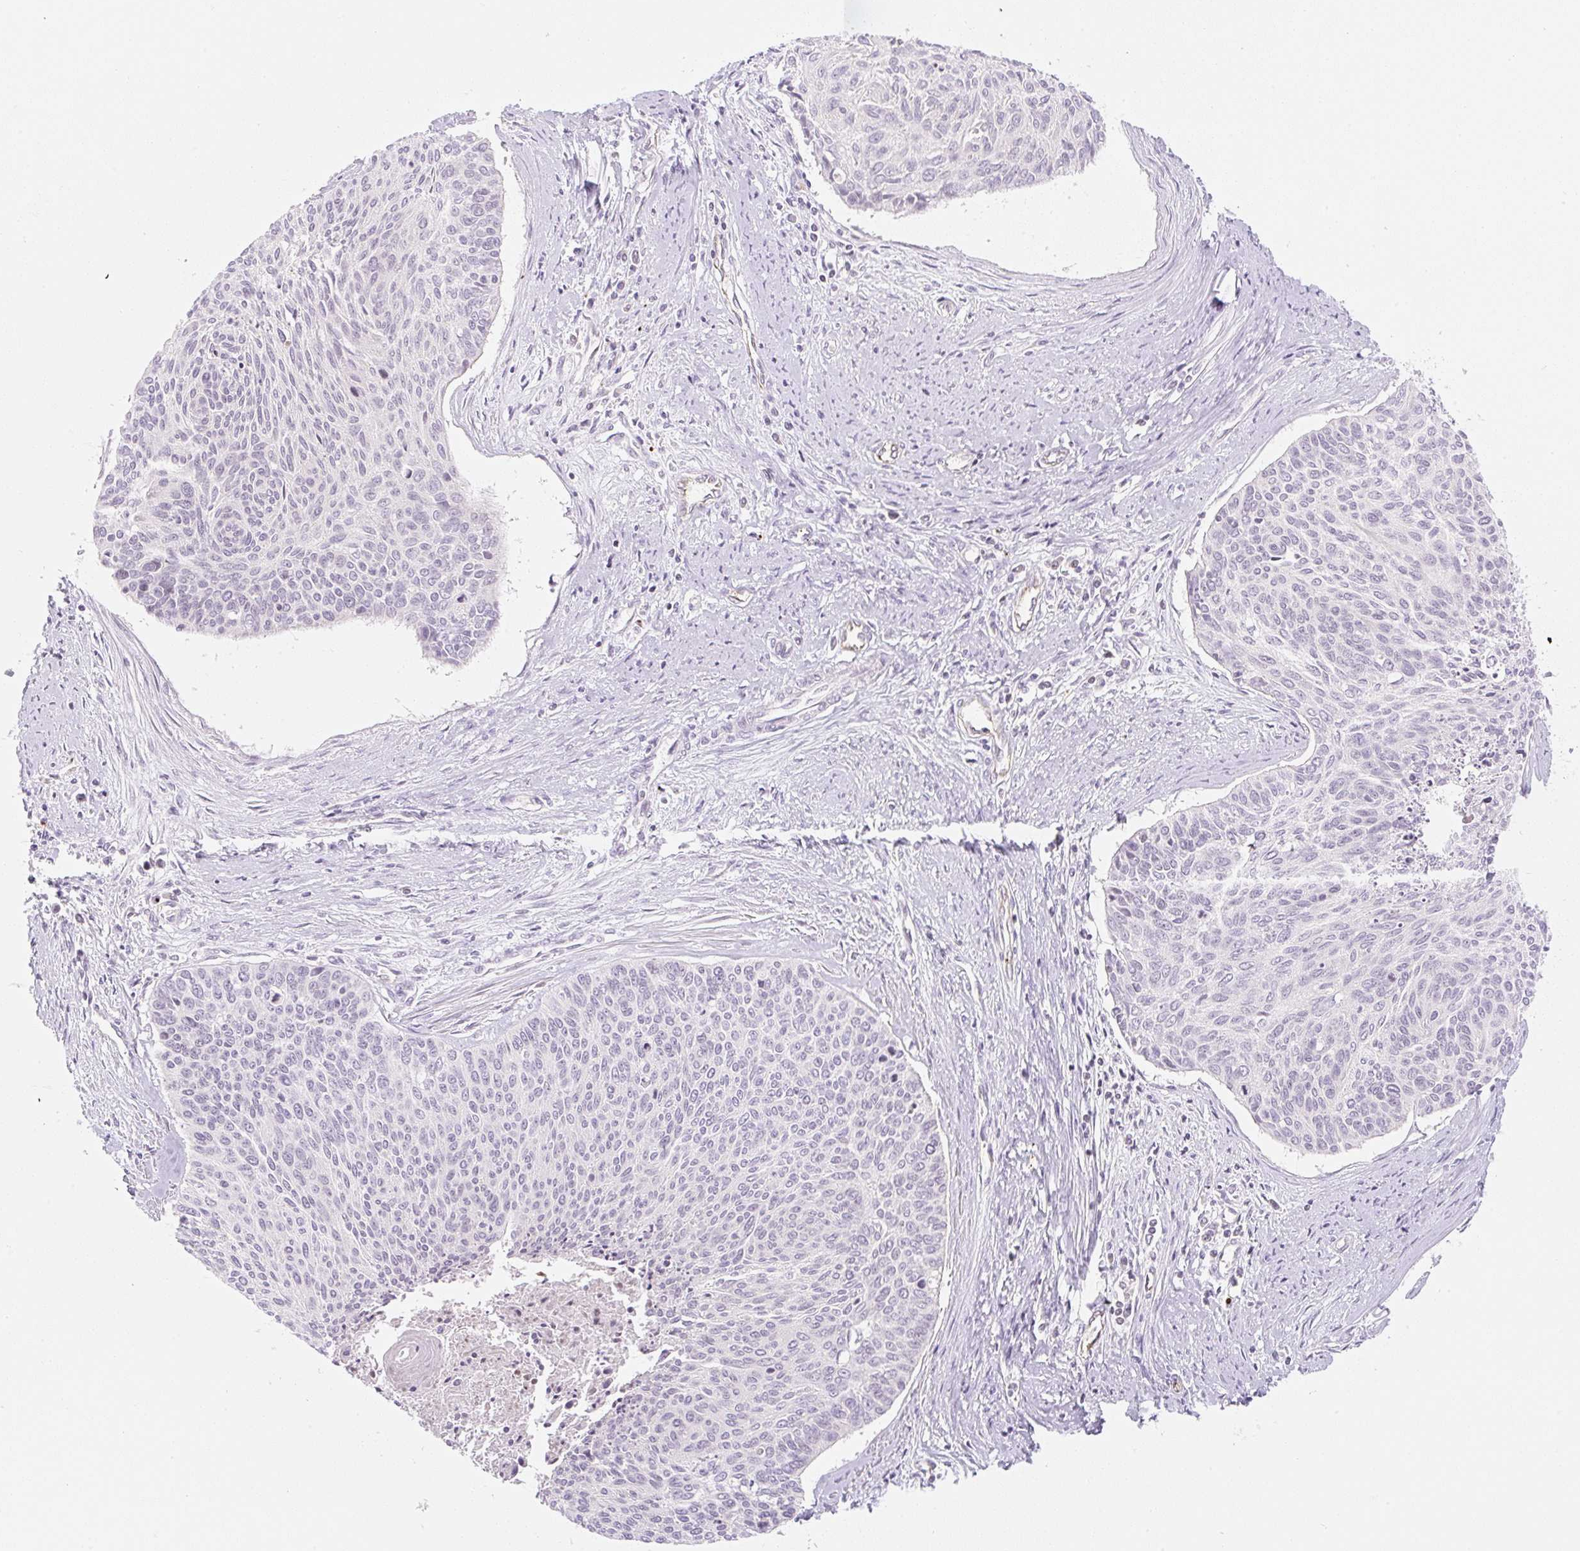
{"staining": {"intensity": "negative", "quantity": "none", "location": "none"}, "tissue": "cervical cancer", "cell_type": "Tumor cells", "image_type": "cancer", "snomed": [{"axis": "morphology", "description": "Squamous cell carcinoma, NOS"}, {"axis": "topography", "description": "Cervix"}], "caption": "High power microscopy micrograph of an immunohistochemistry (IHC) histopathology image of cervical cancer, revealing no significant expression in tumor cells. Brightfield microscopy of IHC stained with DAB (brown) and hematoxylin (blue), captured at high magnification.", "gene": "CASKIN1", "patient": {"sex": "female", "age": 55}}